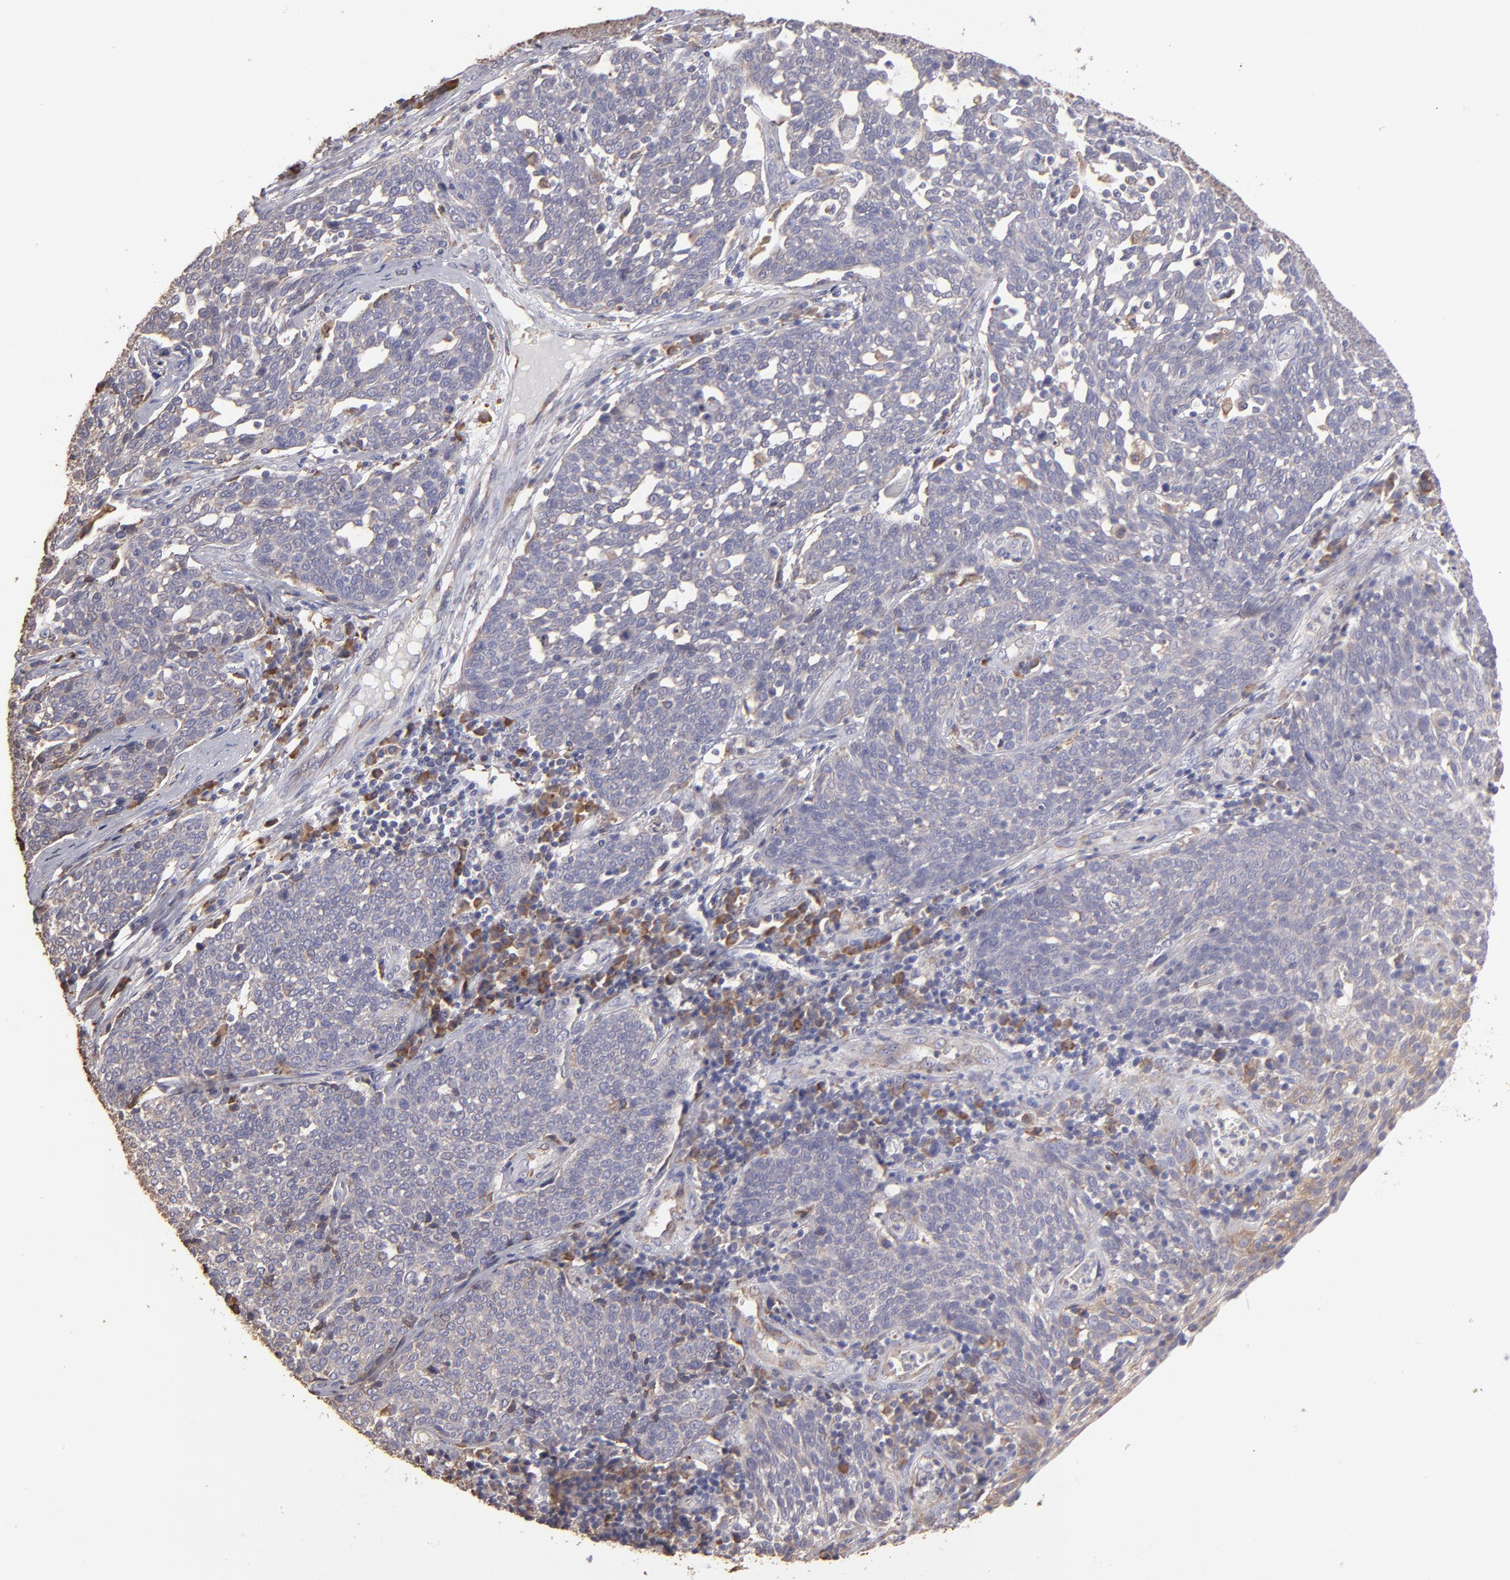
{"staining": {"intensity": "weak", "quantity": "<25%", "location": "cytoplasmic/membranous"}, "tissue": "cervical cancer", "cell_type": "Tumor cells", "image_type": "cancer", "snomed": [{"axis": "morphology", "description": "Squamous cell carcinoma, NOS"}, {"axis": "topography", "description": "Cervix"}], "caption": "The micrograph reveals no staining of tumor cells in cervical cancer. Nuclei are stained in blue.", "gene": "CALR", "patient": {"sex": "female", "age": 34}}